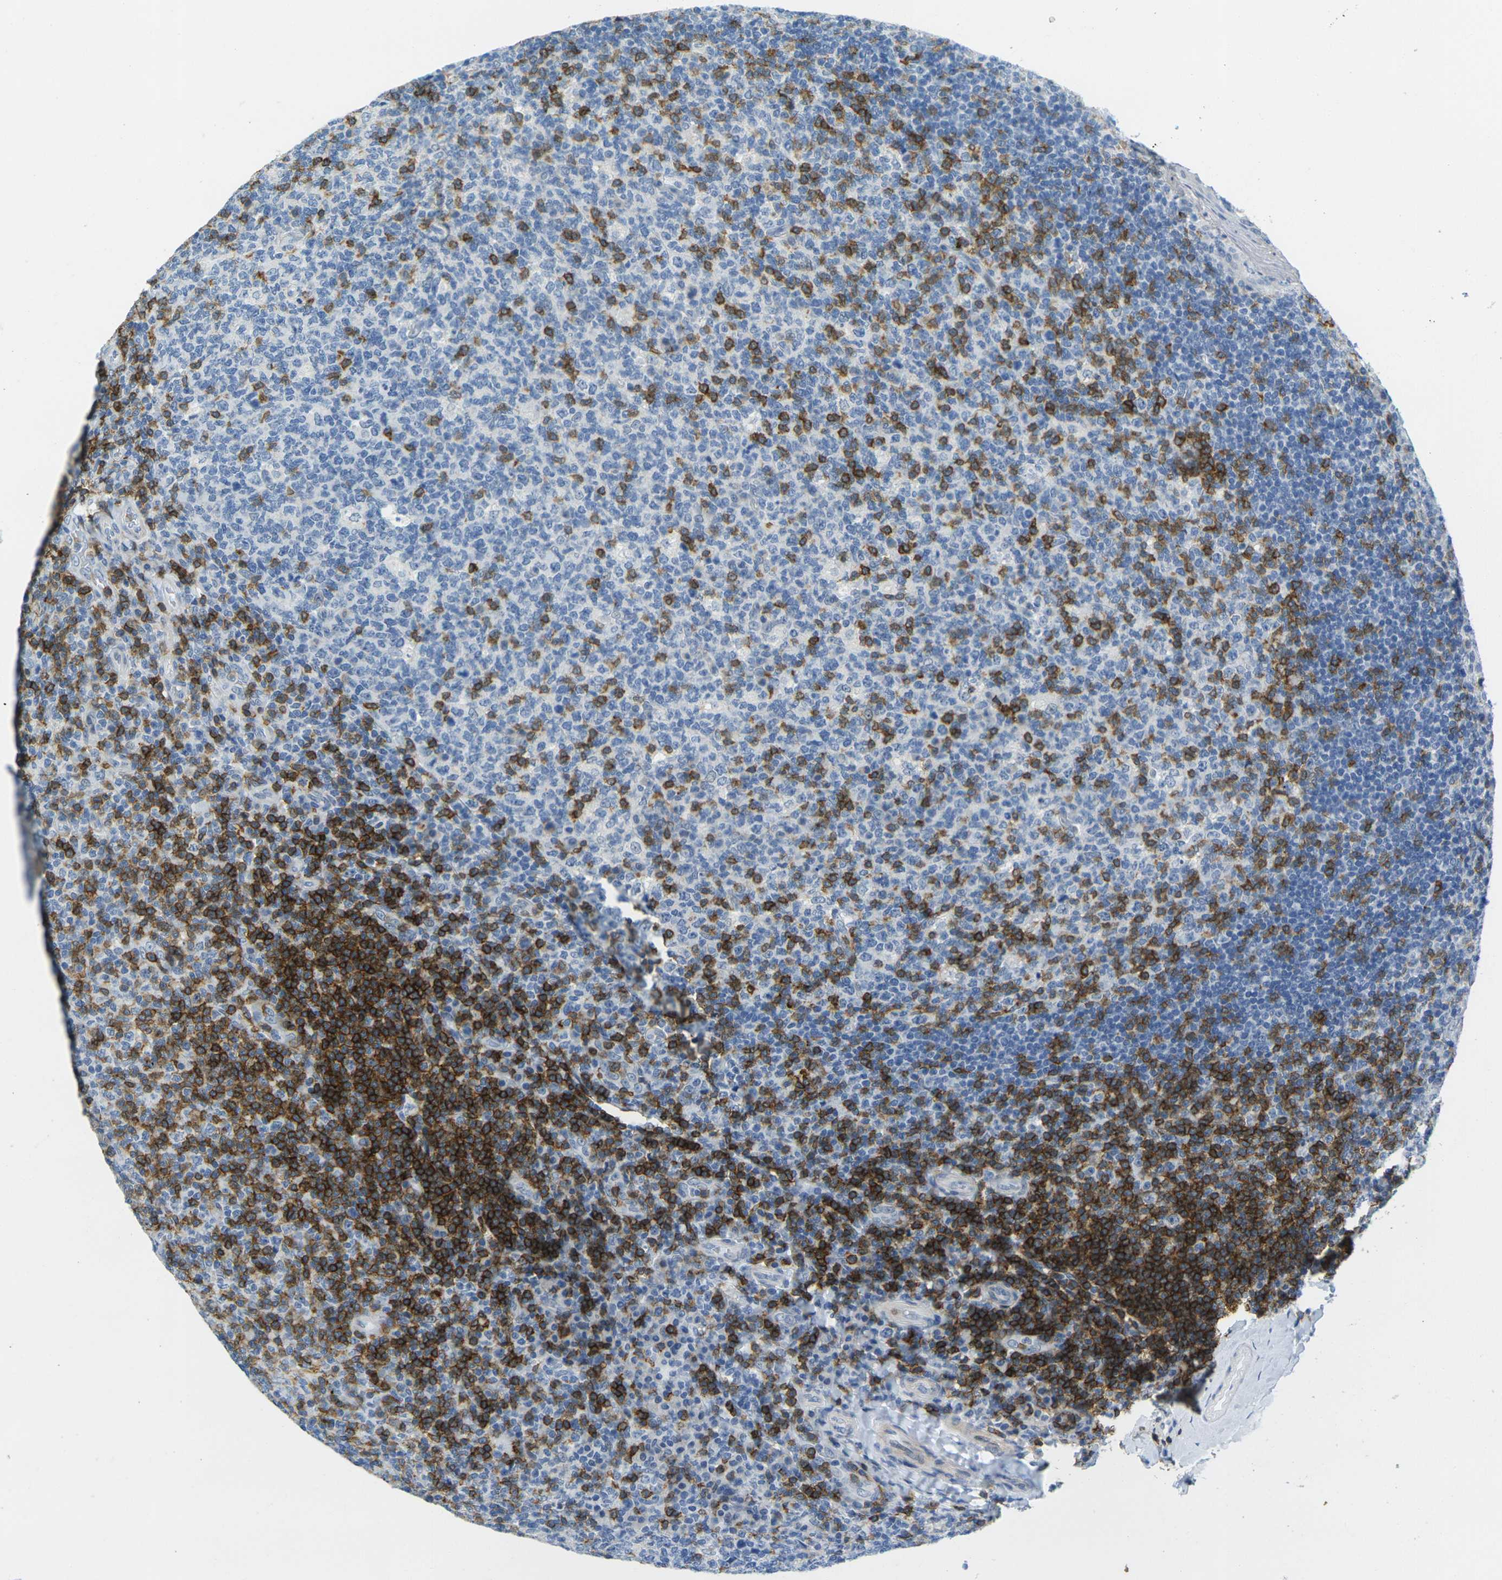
{"staining": {"intensity": "strong", "quantity": "<25%", "location": "cytoplasmic/membranous"}, "tissue": "tonsil", "cell_type": "Germinal center cells", "image_type": "normal", "snomed": [{"axis": "morphology", "description": "Normal tissue, NOS"}, {"axis": "topography", "description": "Tonsil"}], "caption": "Brown immunohistochemical staining in benign human tonsil reveals strong cytoplasmic/membranous positivity in approximately <25% of germinal center cells.", "gene": "CD3D", "patient": {"sex": "male", "age": 17}}